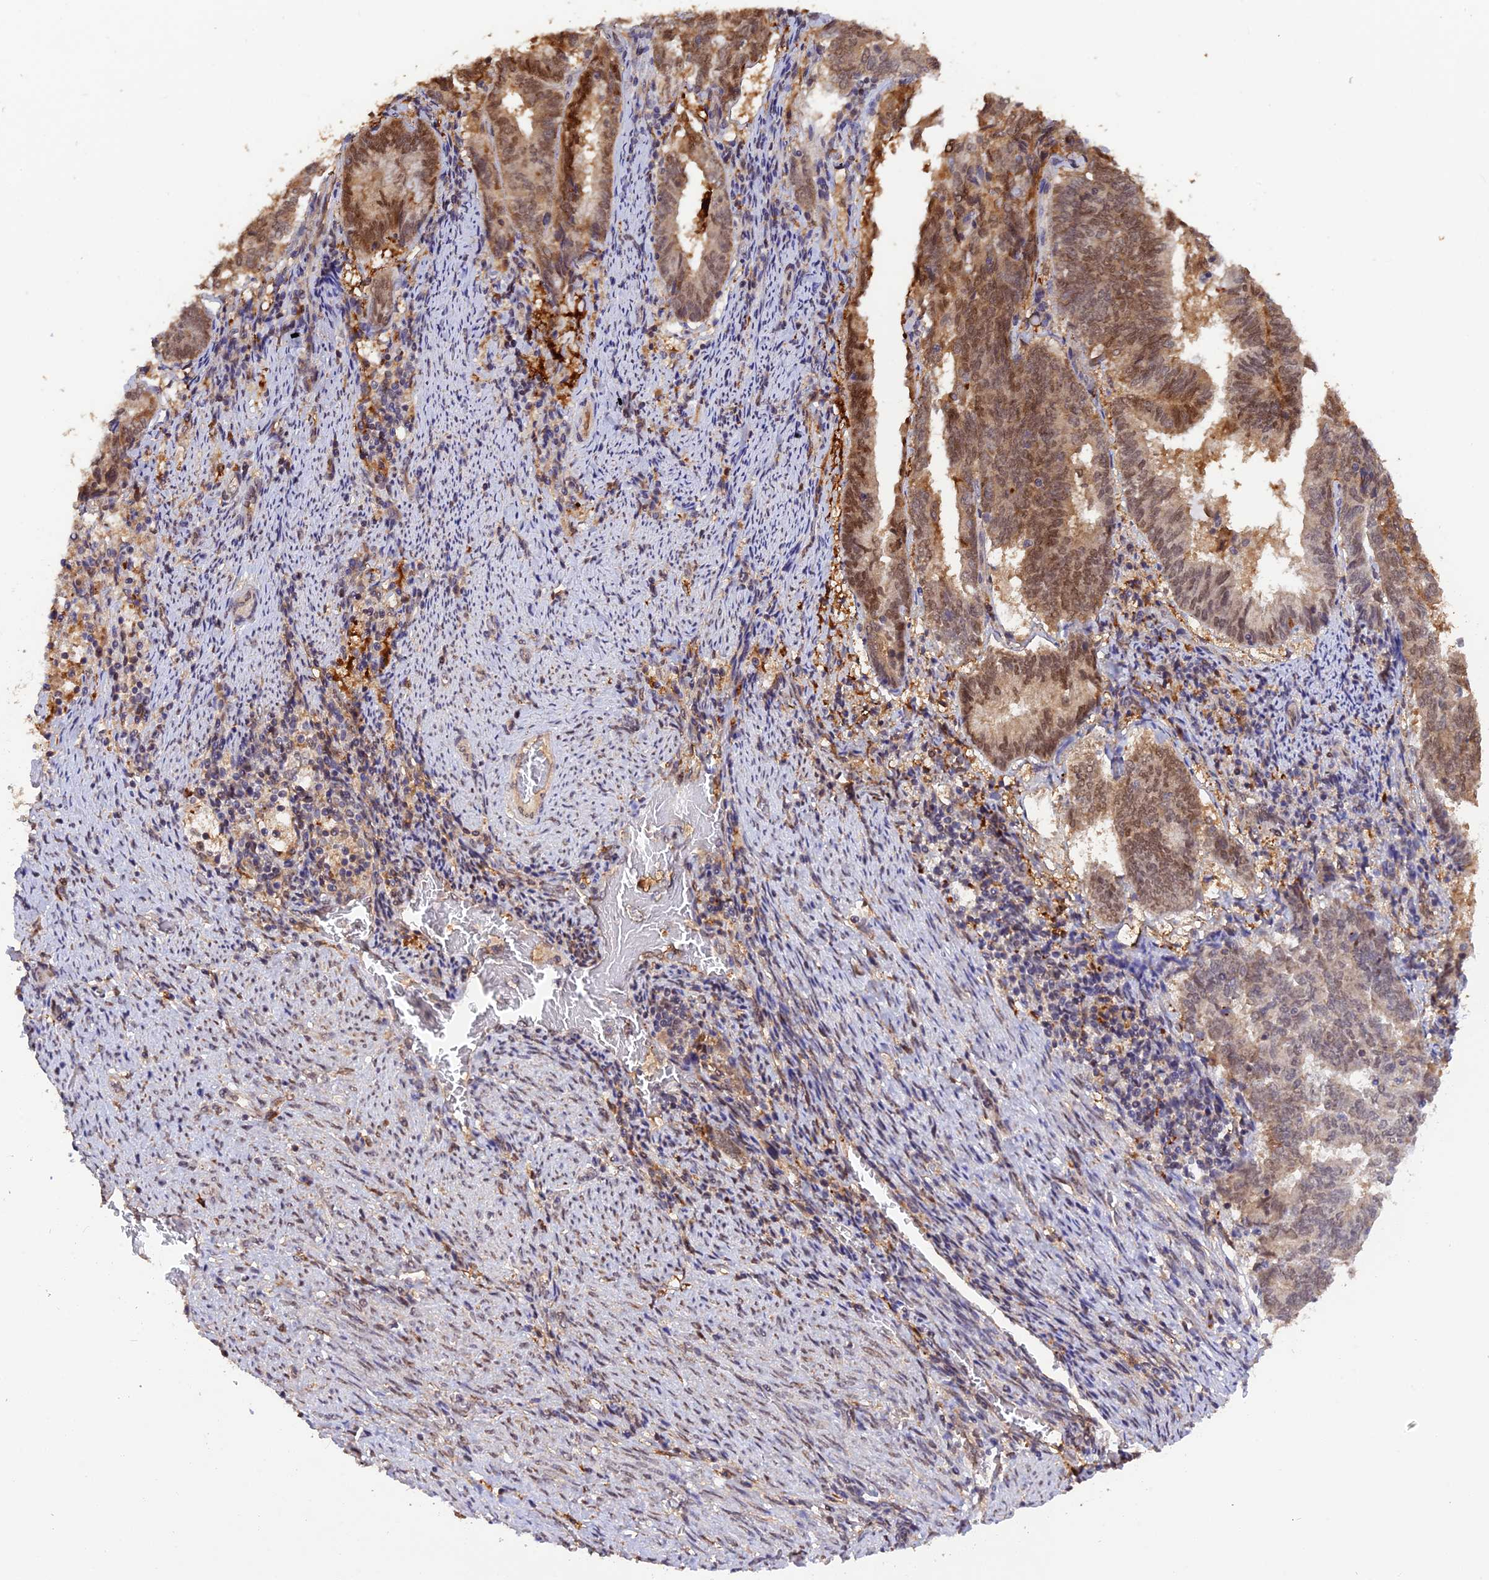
{"staining": {"intensity": "moderate", "quantity": ">75%", "location": "nuclear"}, "tissue": "endometrial cancer", "cell_type": "Tumor cells", "image_type": "cancer", "snomed": [{"axis": "morphology", "description": "Adenocarcinoma, NOS"}, {"axis": "topography", "description": "Endometrium"}], "caption": "A histopathology image showing moderate nuclear expression in about >75% of tumor cells in endometrial cancer (adenocarcinoma), as visualized by brown immunohistochemical staining.", "gene": "MNS1", "patient": {"sex": "female", "age": 80}}